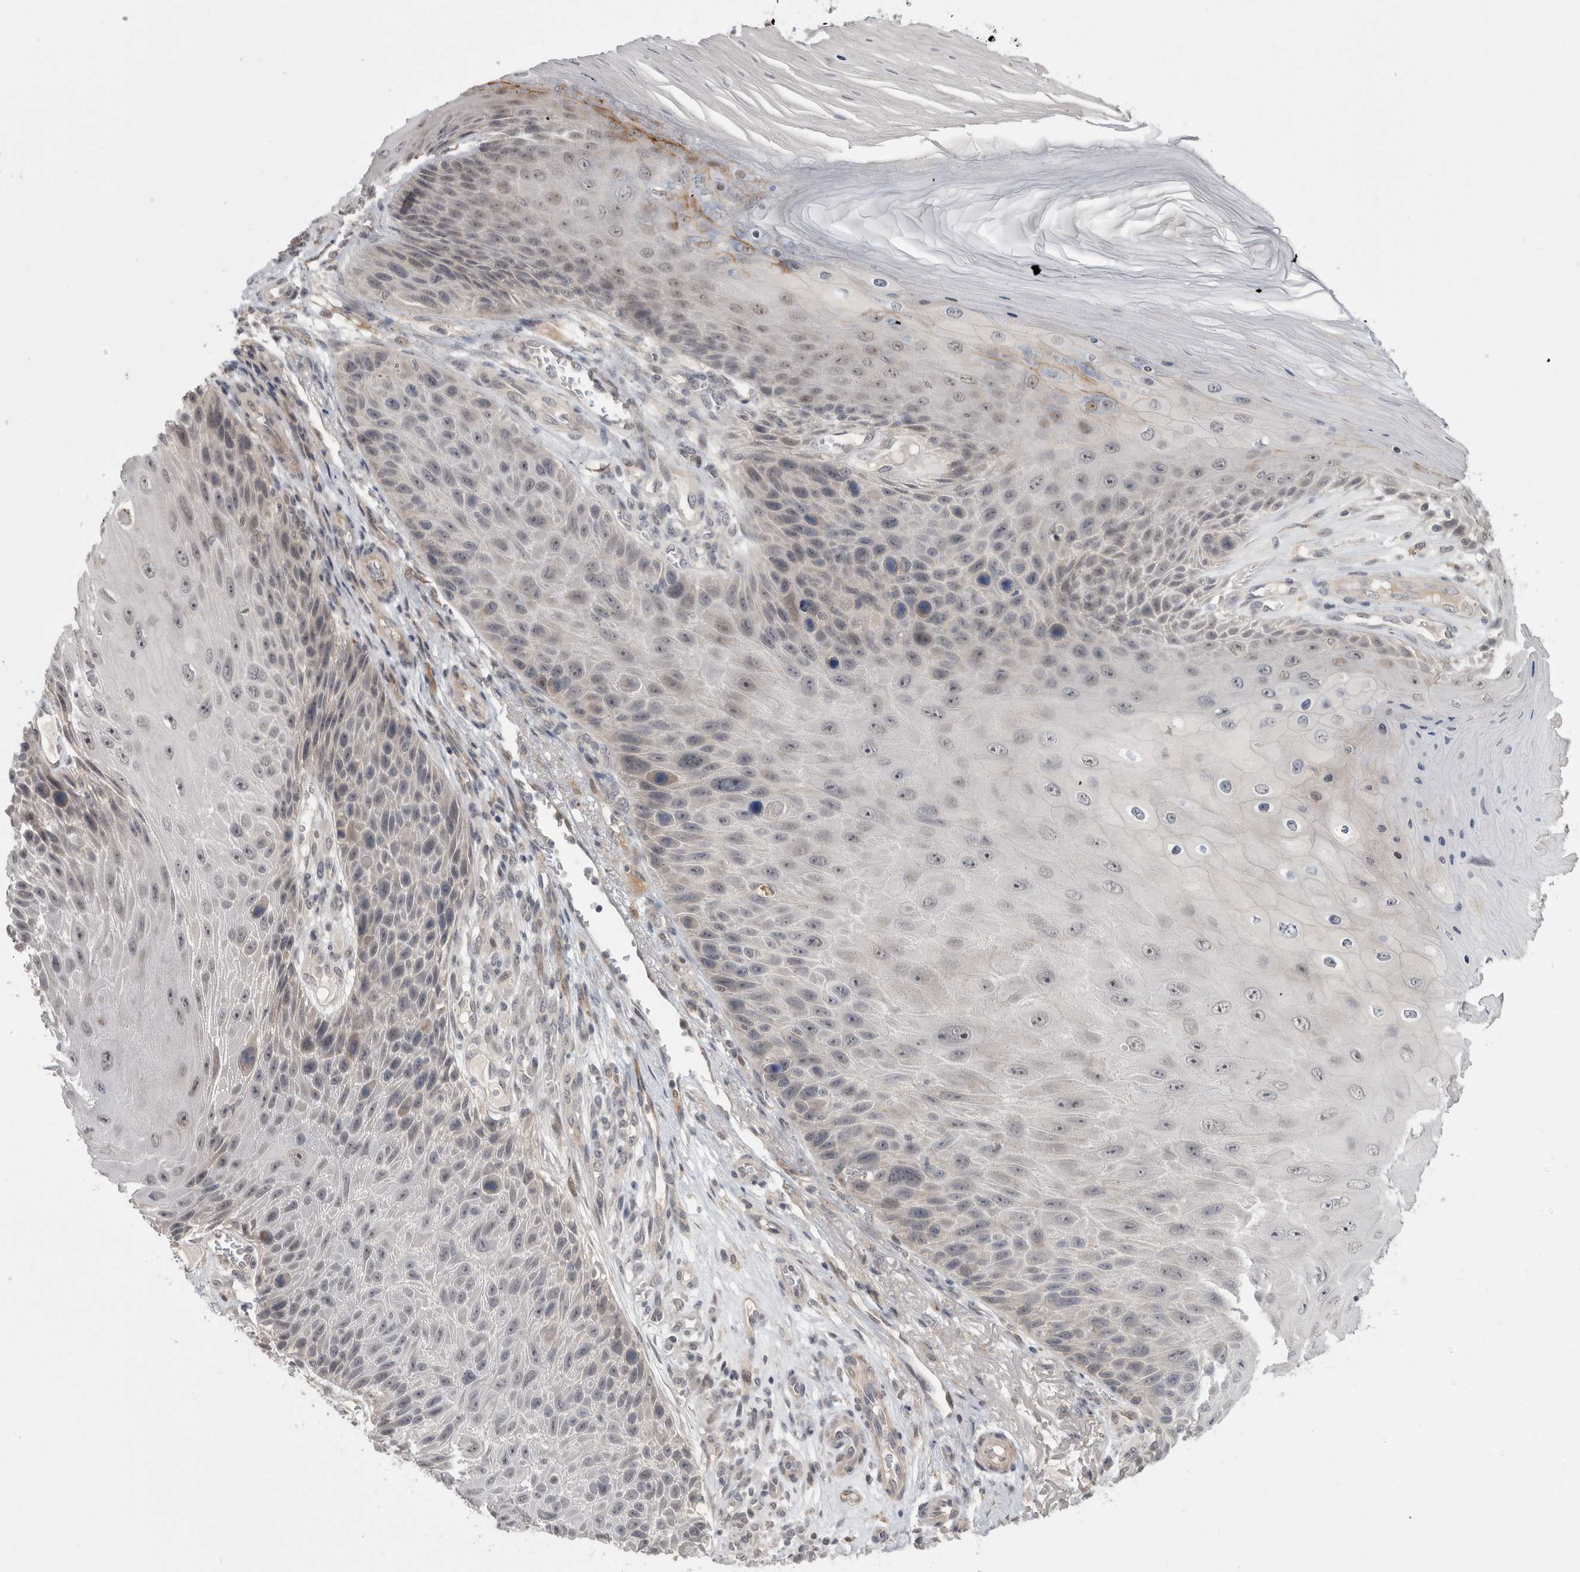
{"staining": {"intensity": "weak", "quantity": "<25%", "location": "nuclear"}, "tissue": "skin cancer", "cell_type": "Tumor cells", "image_type": "cancer", "snomed": [{"axis": "morphology", "description": "Squamous cell carcinoma, NOS"}, {"axis": "topography", "description": "Skin"}], "caption": "Immunohistochemistry (IHC) histopathology image of neoplastic tissue: human skin cancer stained with DAB (3,3'-diaminobenzidine) displays no significant protein staining in tumor cells.", "gene": "MTBP", "patient": {"sex": "female", "age": 88}}